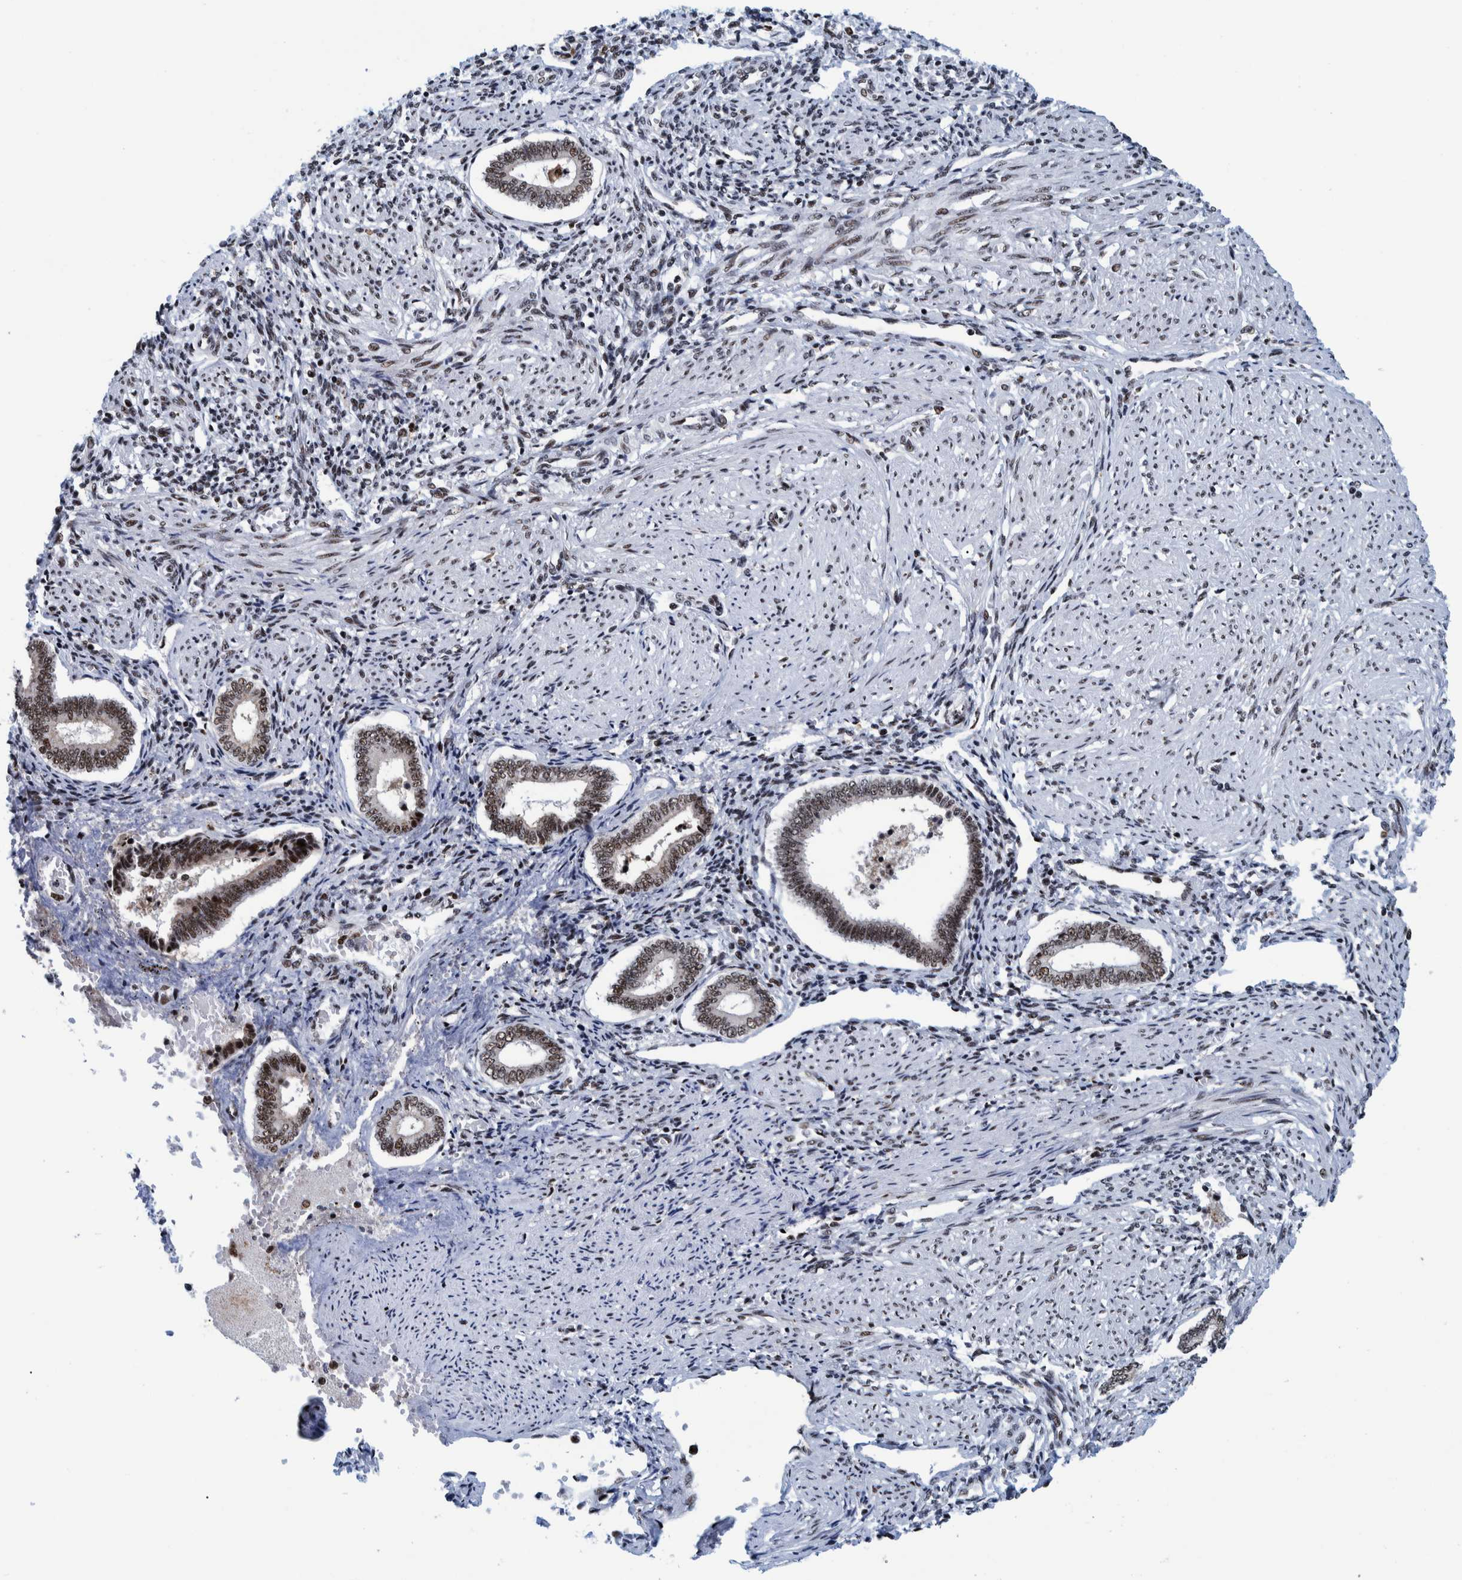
{"staining": {"intensity": "moderate", "quantity": ">75%", "location": "nuclear"}, "tissue": "endometrium", "cell_type": "Cells in endometrial stroma", "image_type": "normal", "snomed": [{"axis": "morphology", "description": "Normal tissue, NOS"}, {"axis": "topography", "description": "Endometrium"}], "caption": "A medium amount of moderate nuclear positivity is appreciated in approximately >75% of cells in endometrial stroma in unremarkable endometrium.", "gene": "EFTUD2", "patient": {"sex": "female", "age": 42}}